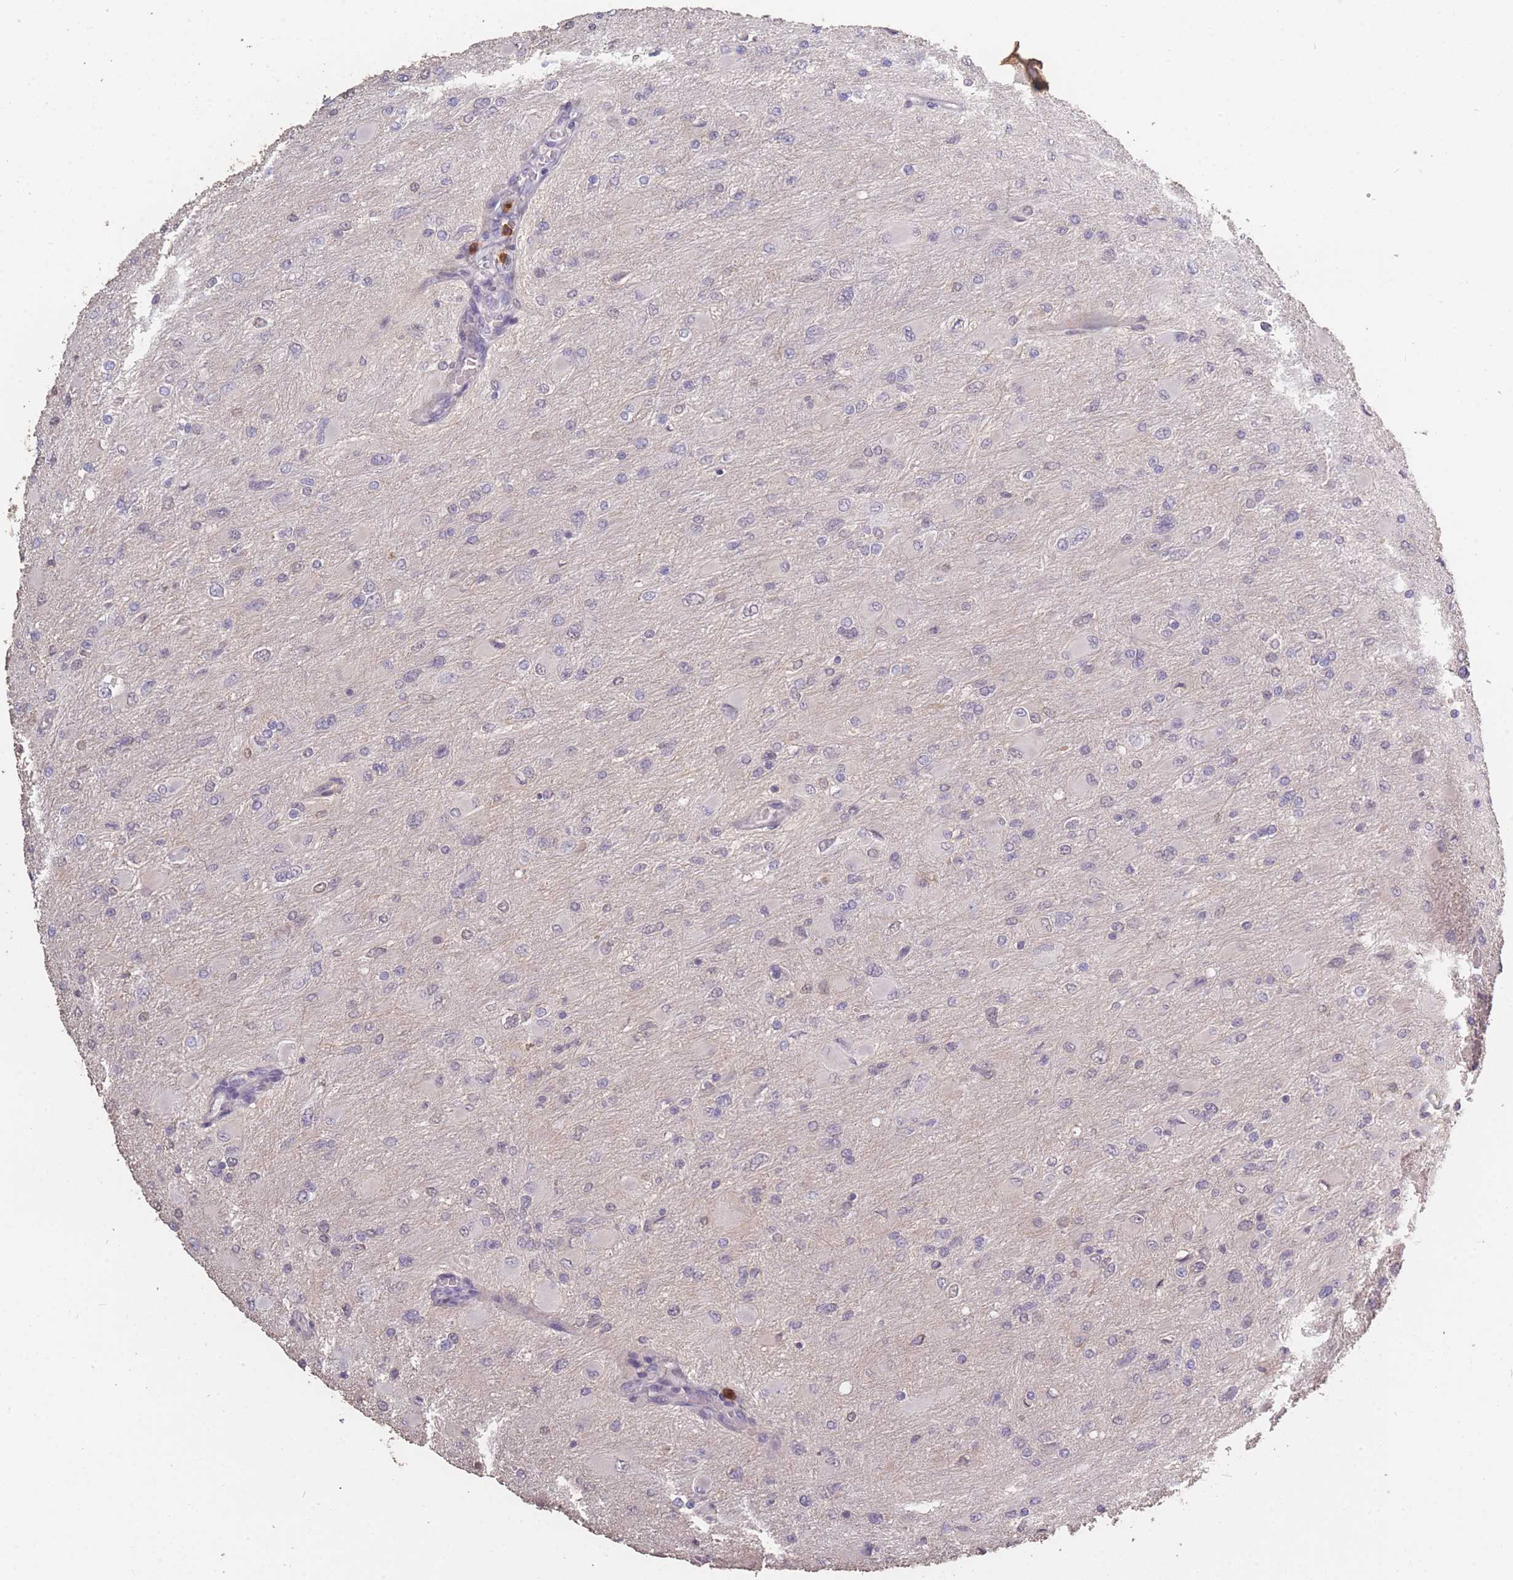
{"staining": {"intensity": "negative", "quantity": "none", "location": "none"}, "tissue": "glioma", "cell_type": "Tumor cells", "image_type": "cancer", "snomed": [{"axis": "morphology", "description": "Glioma, malignant, High grade"}, {"axis": "topography", "description": "Cerebral cortex"}], "caption": "Tumor cells are negative for protein expression in human high-grade glioma (malignant).", "gene": "BST1", "patient": {"sex": "female", "age": 36}}